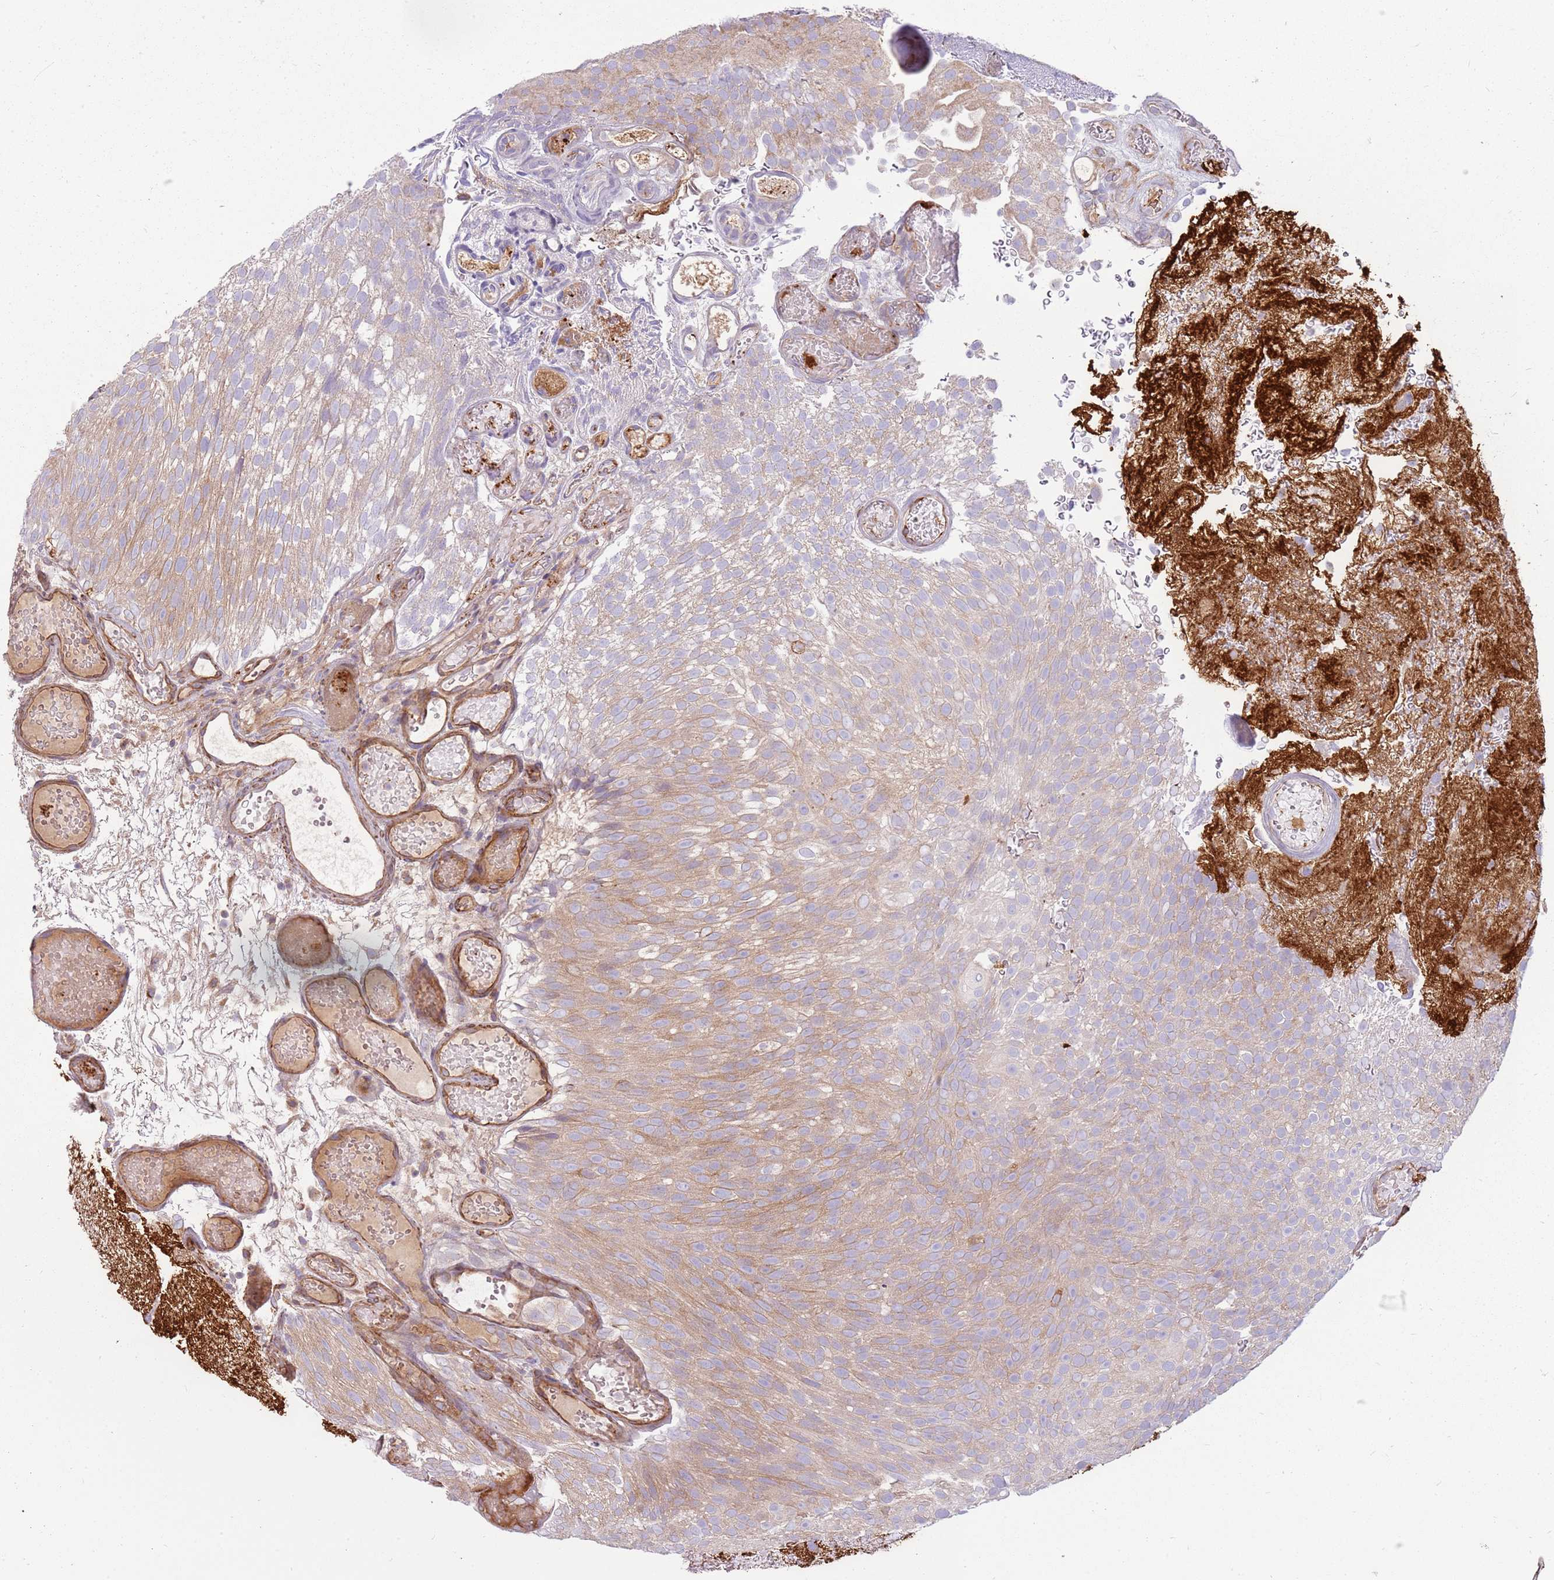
{"staining": {"intensity": "weak", "quantity": ">75%", "location": "cytoplasmic/membranous"}, "tissue": "urothelial cancer", "cell_type": "Tumor cells", "image_type": "cancer", "snomed": [{"axis": "morphology", "description": "Urothelial carcinoma, Low grade"}, {"axis": "topography", "description": "Urinary bladder"}], "caption": "A high-resolution micrograph shows immunohistochemistry staining of urothelial carcinoma (low-grade), which displays weak cytoplasmic/membranous staining in about >75% of tumor cells.", "gene": "EMC1", "patient": {"sex": "male", "age": 78}}